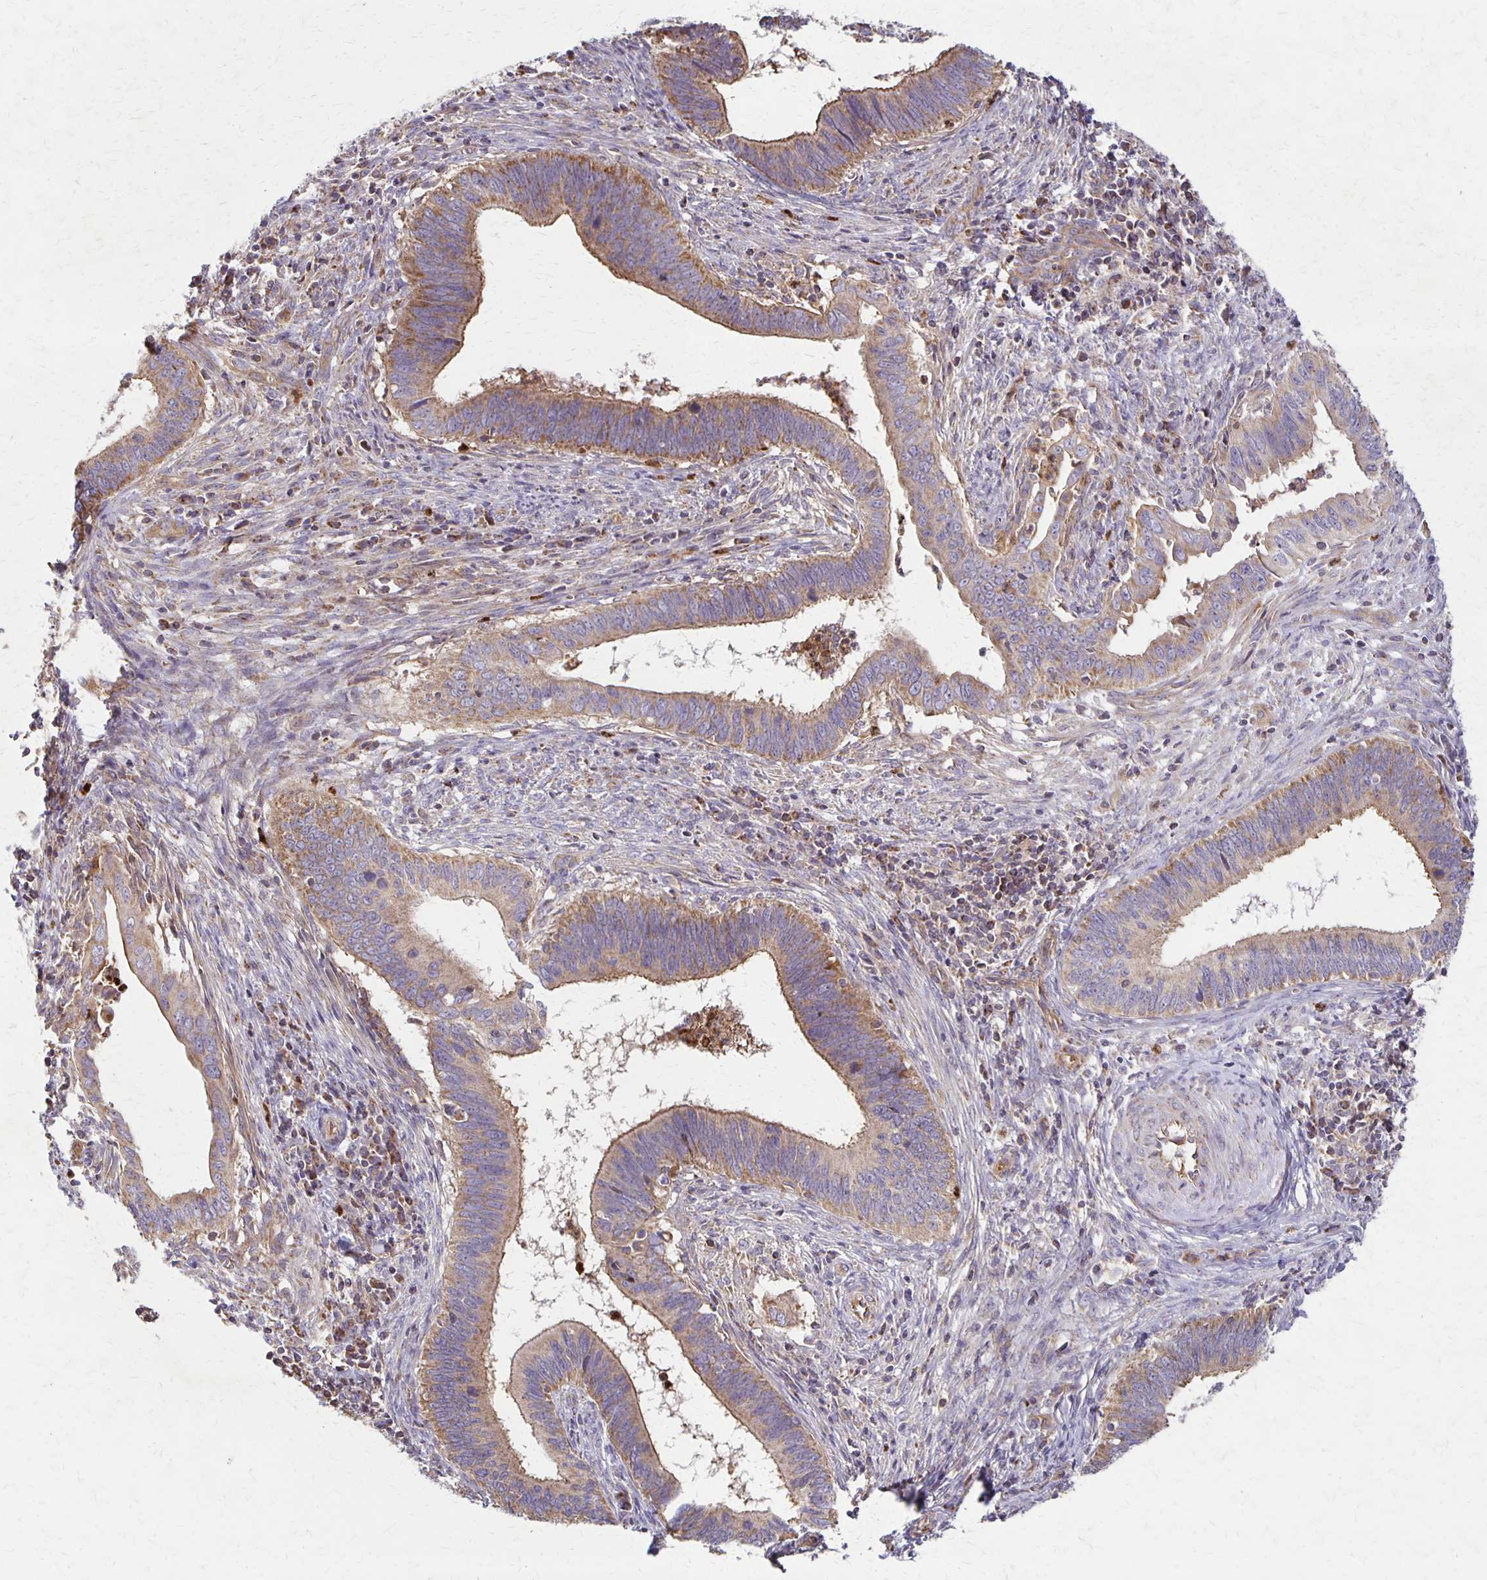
{"staining": {"intensity": "moderate", "quantity": "25%-75%", "location": "cytoplasmic/membranous"}, "tissue": "cervical cancer", "cell_type": "Tumor cells", "image_type": "cancer", "snomed": [{"axis": "morphology", "description": "Adenocarcinoma, NOS"}, {"axis": "topography", "description": "Cervix"}], "caption": "Adenocarcinoma (cervical) stained for a protein displays moderate cytoplasmic/membranous positivity in tumor cells.", "gene": "EIF4EBP2", "patient": {"sex": "female", "age": 42}}